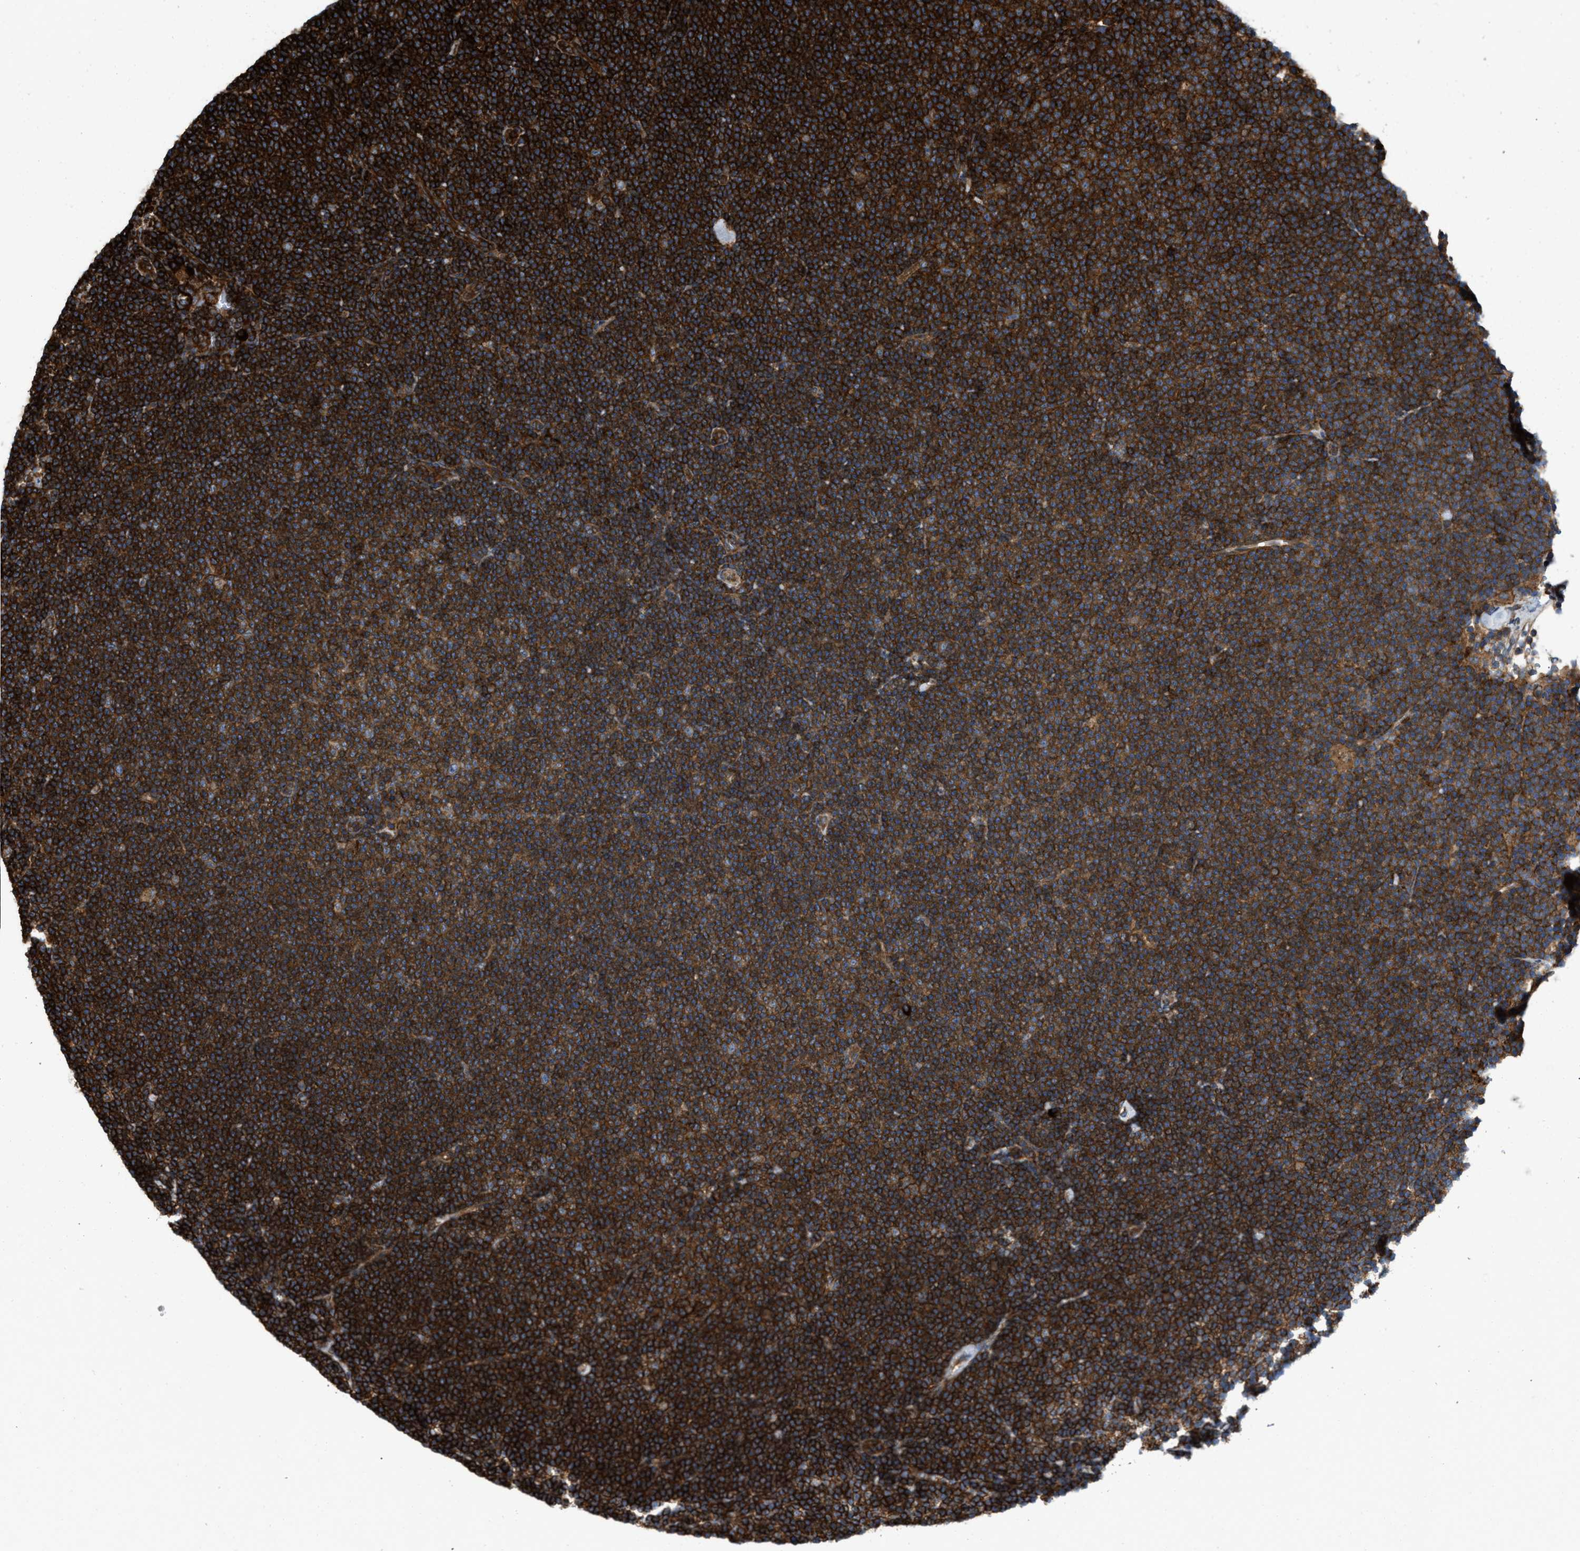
{"staining": {"intensity": "strong", "quantity": ">75%", "location": "cytoplasmic/membranous"}, "tissue": "lymphoma", "cell_type": "Tumor cells", "image_type": "cancer", "snomed": [{"axis": "morphology", "description": "Malignant lymphoma, non-Hodgkin's type, Low grade"}, {"axis": "topography", "description": "Lymph node"}], "caption": "Protein staining shows strong cytoplasmic/membranous positivity in about >75% of tumor cells in lymphoma. The protein is stained brown, and the nuclei are stained in blue (DAB (3,3'-diaminobenzidine) IHC with brightfield microscopy, high magnification).", "gene": "EGLN1", "patient": {"sex": "female", "age": 53}}